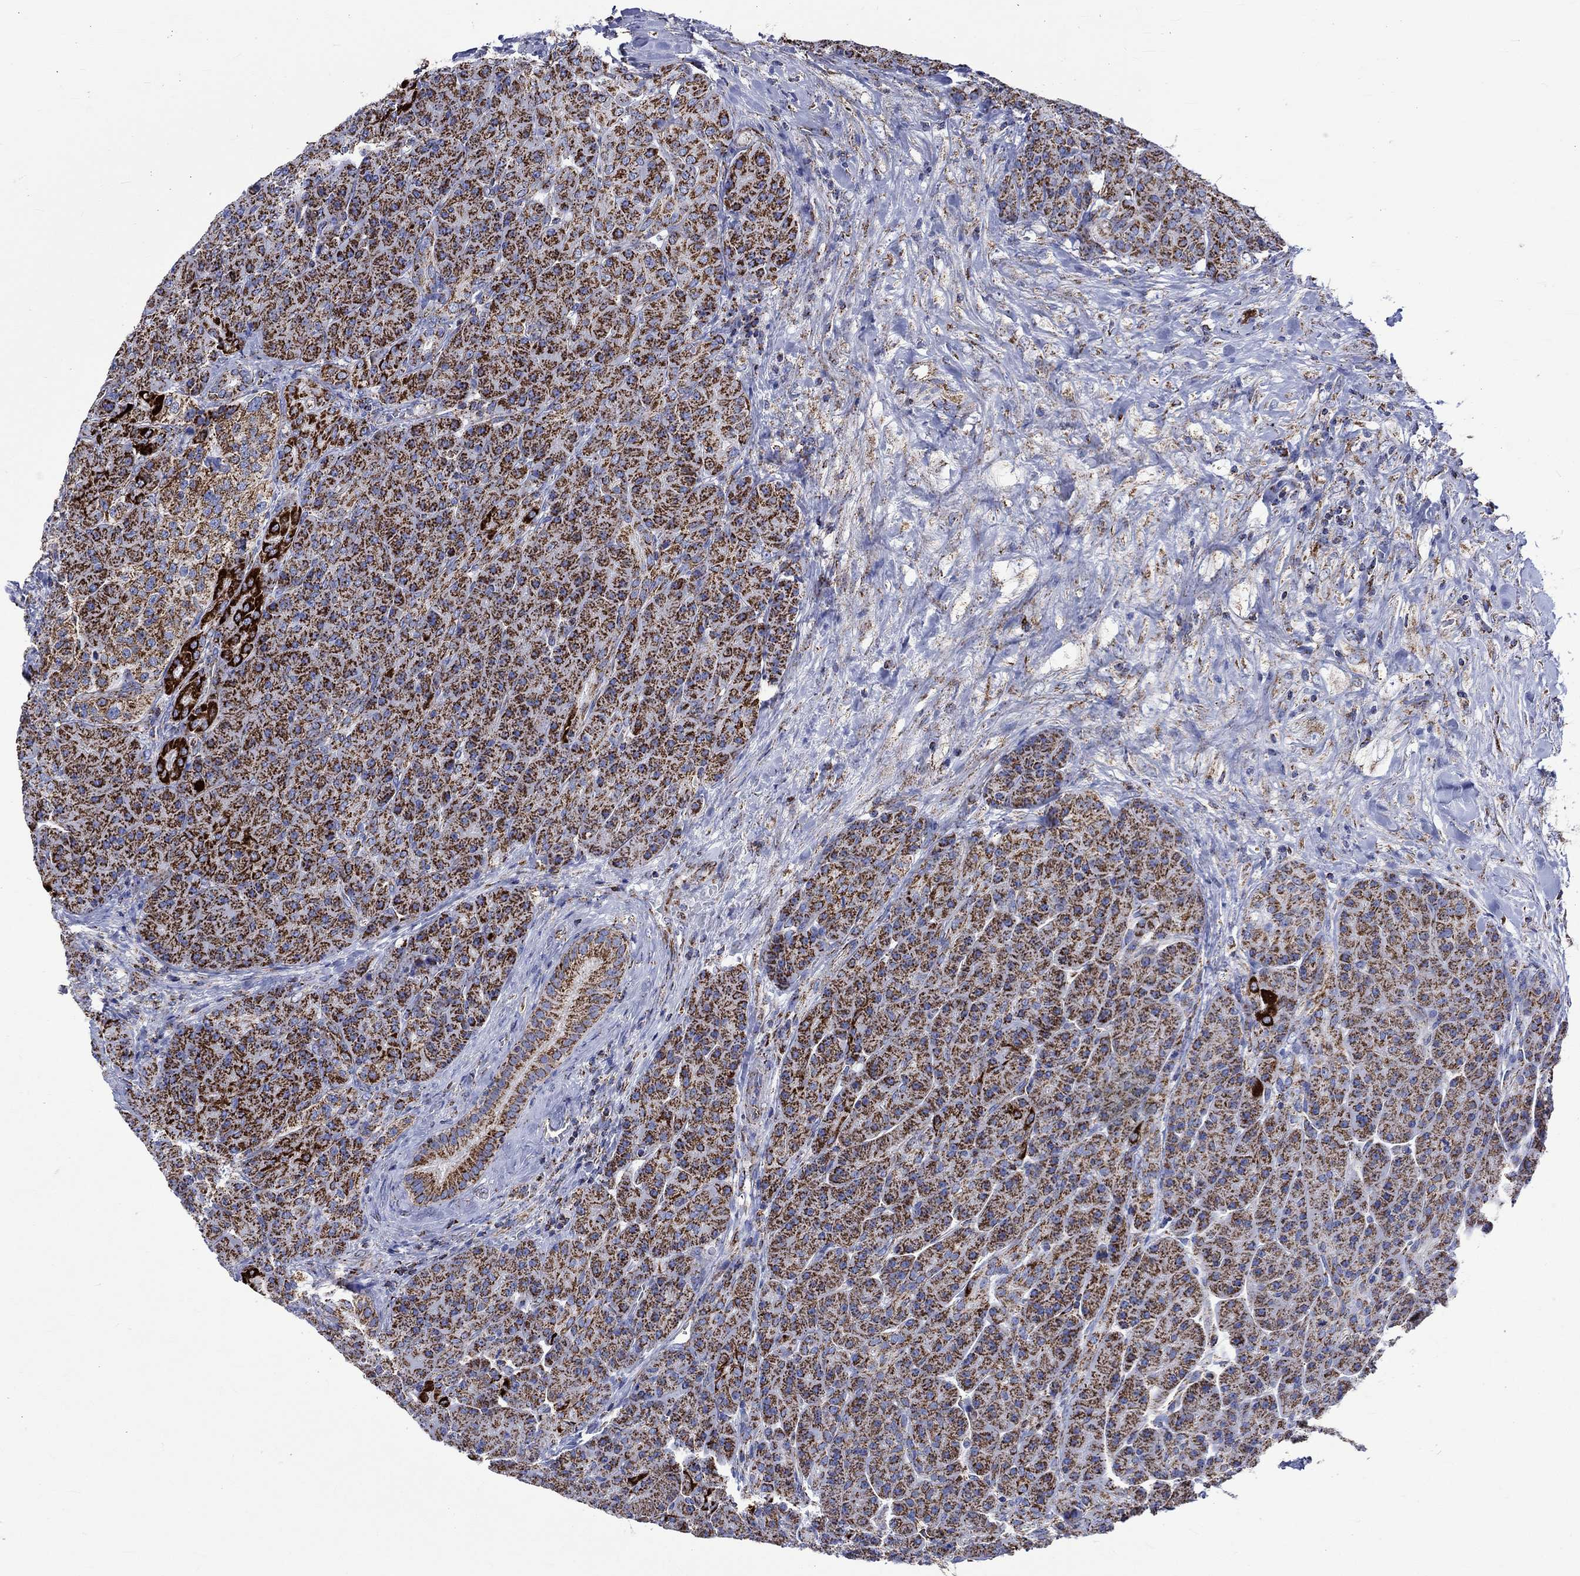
{"staining": {"intensity": "strong", "quantity": ">75%", "location": "cytoplasmic/membranous"}, "tissue": "pancreas", "cell_type": "Exocrine glandular cells", "image_type": "normal", "snomed": [{"axis": "morphology", "description": "Normal tissue, NOS"}, {"axis": "topography", "description": "Pancreas"}], "caption": "DAB (3,3'-diaminobenzidine) immunohistochemical staining of normal pancreas shows strong cytoplasmic/membranous protein staining in about >75% of exocrine glandular cells.", "gene": "RCE1", "patient": {"sex": "male", "age": 70}}